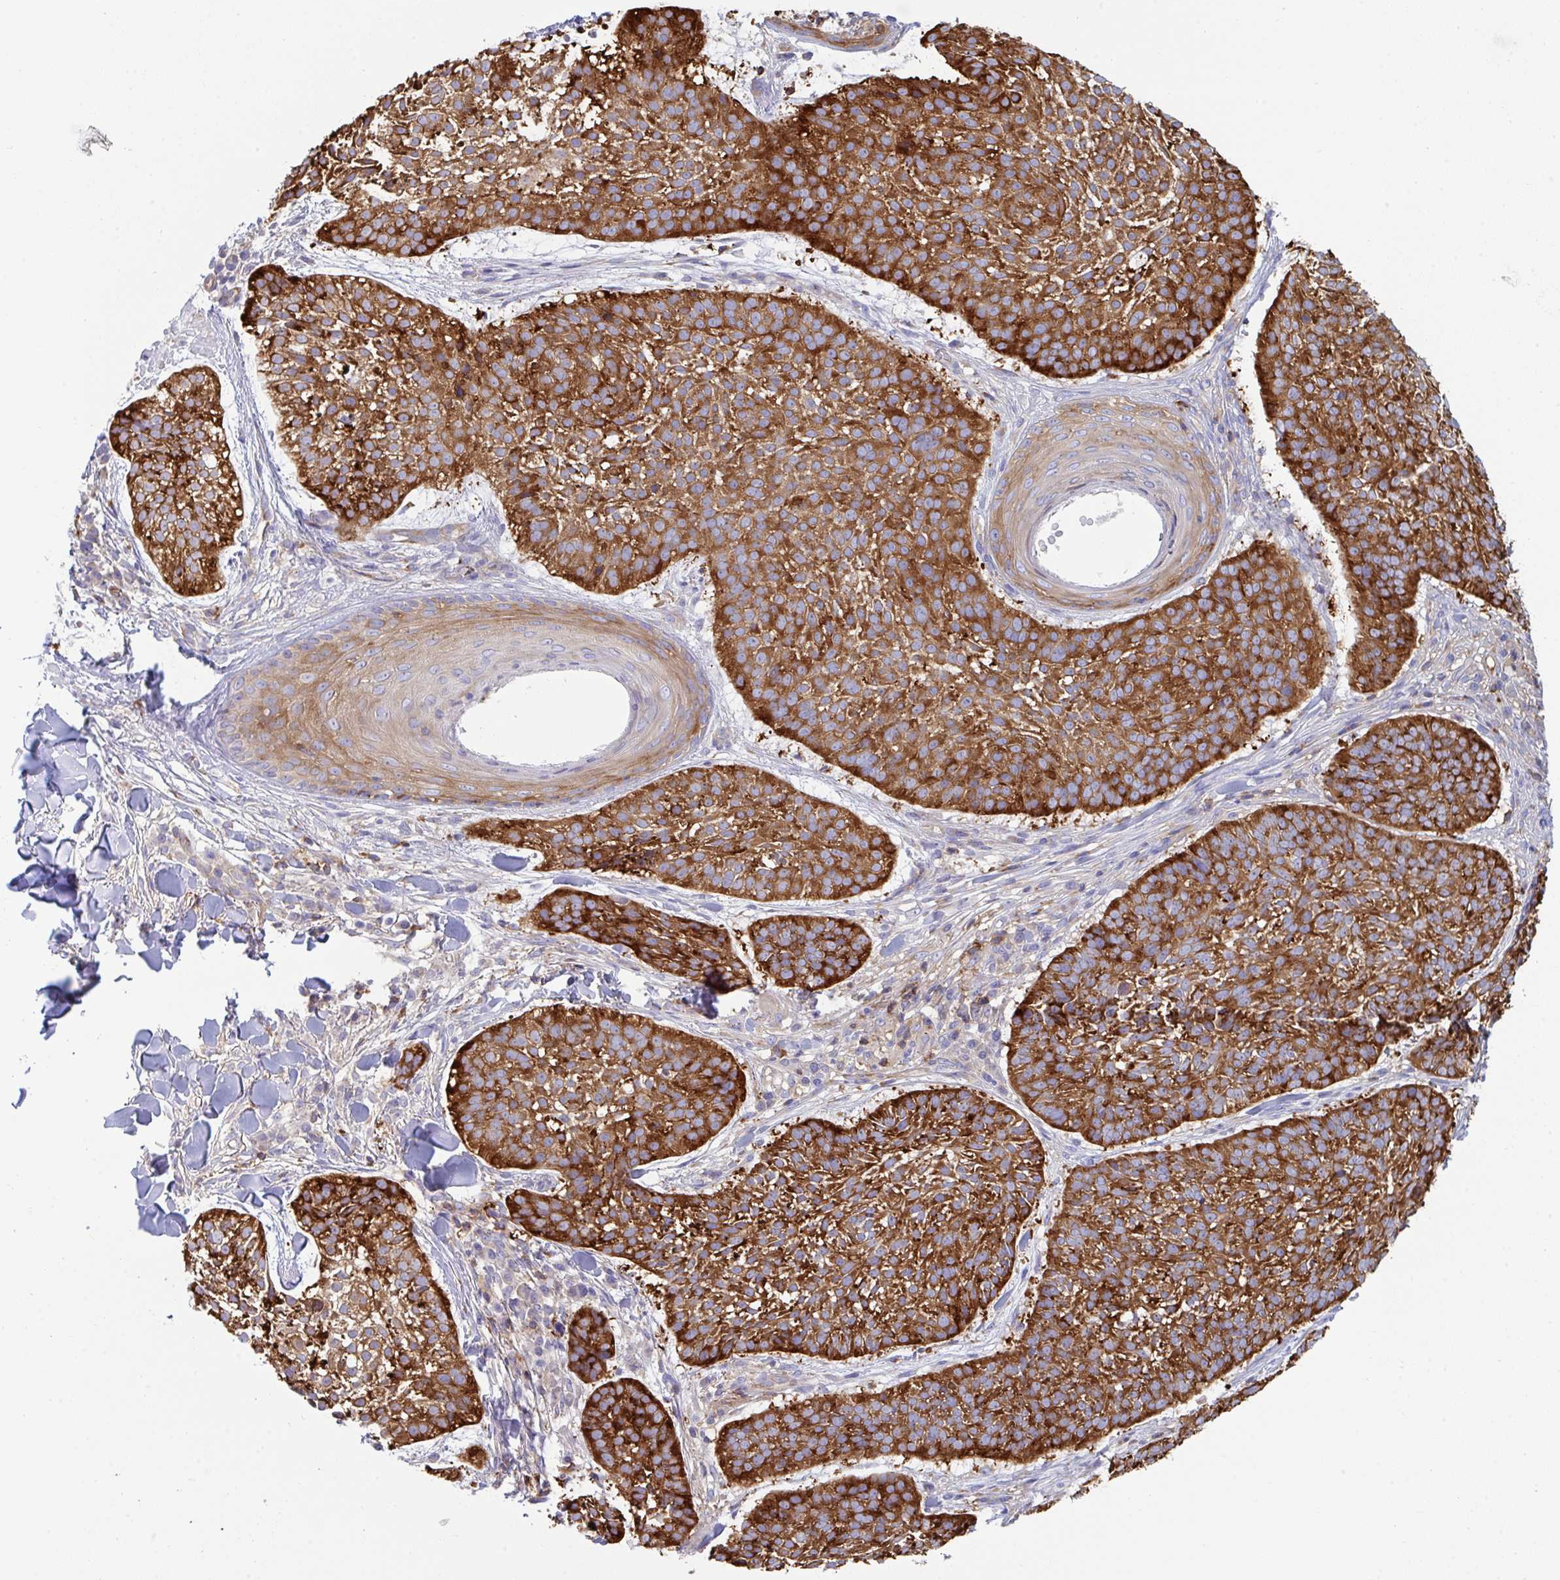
{"staining": {"intensity": "strong", "quantity": ">75%", "location": "cytoplasmic/membranous"}, "tissue": "skin cancer", "cell_type": "Tumor cells", "image_type": "cancer", "snomed": [{"axis": "morphology", "description": "Basal cell carcinoma"}, {"axis": "topography", "description": "Skin"}, {"axis": "topography", "description": "Skin of scalp"}], "caption": "Immunohistochemical staining of human basal cell carcinoma (skin) demonstrates strong cytoplasmic/membranous protein expression in approximately >75% of tumor cells. Immunohistochemistry (ihc) stains the protein in brown and the nuclei are stained blue.", "gene": "WNK1", "patient": {"sex": "female", "age": 45}}